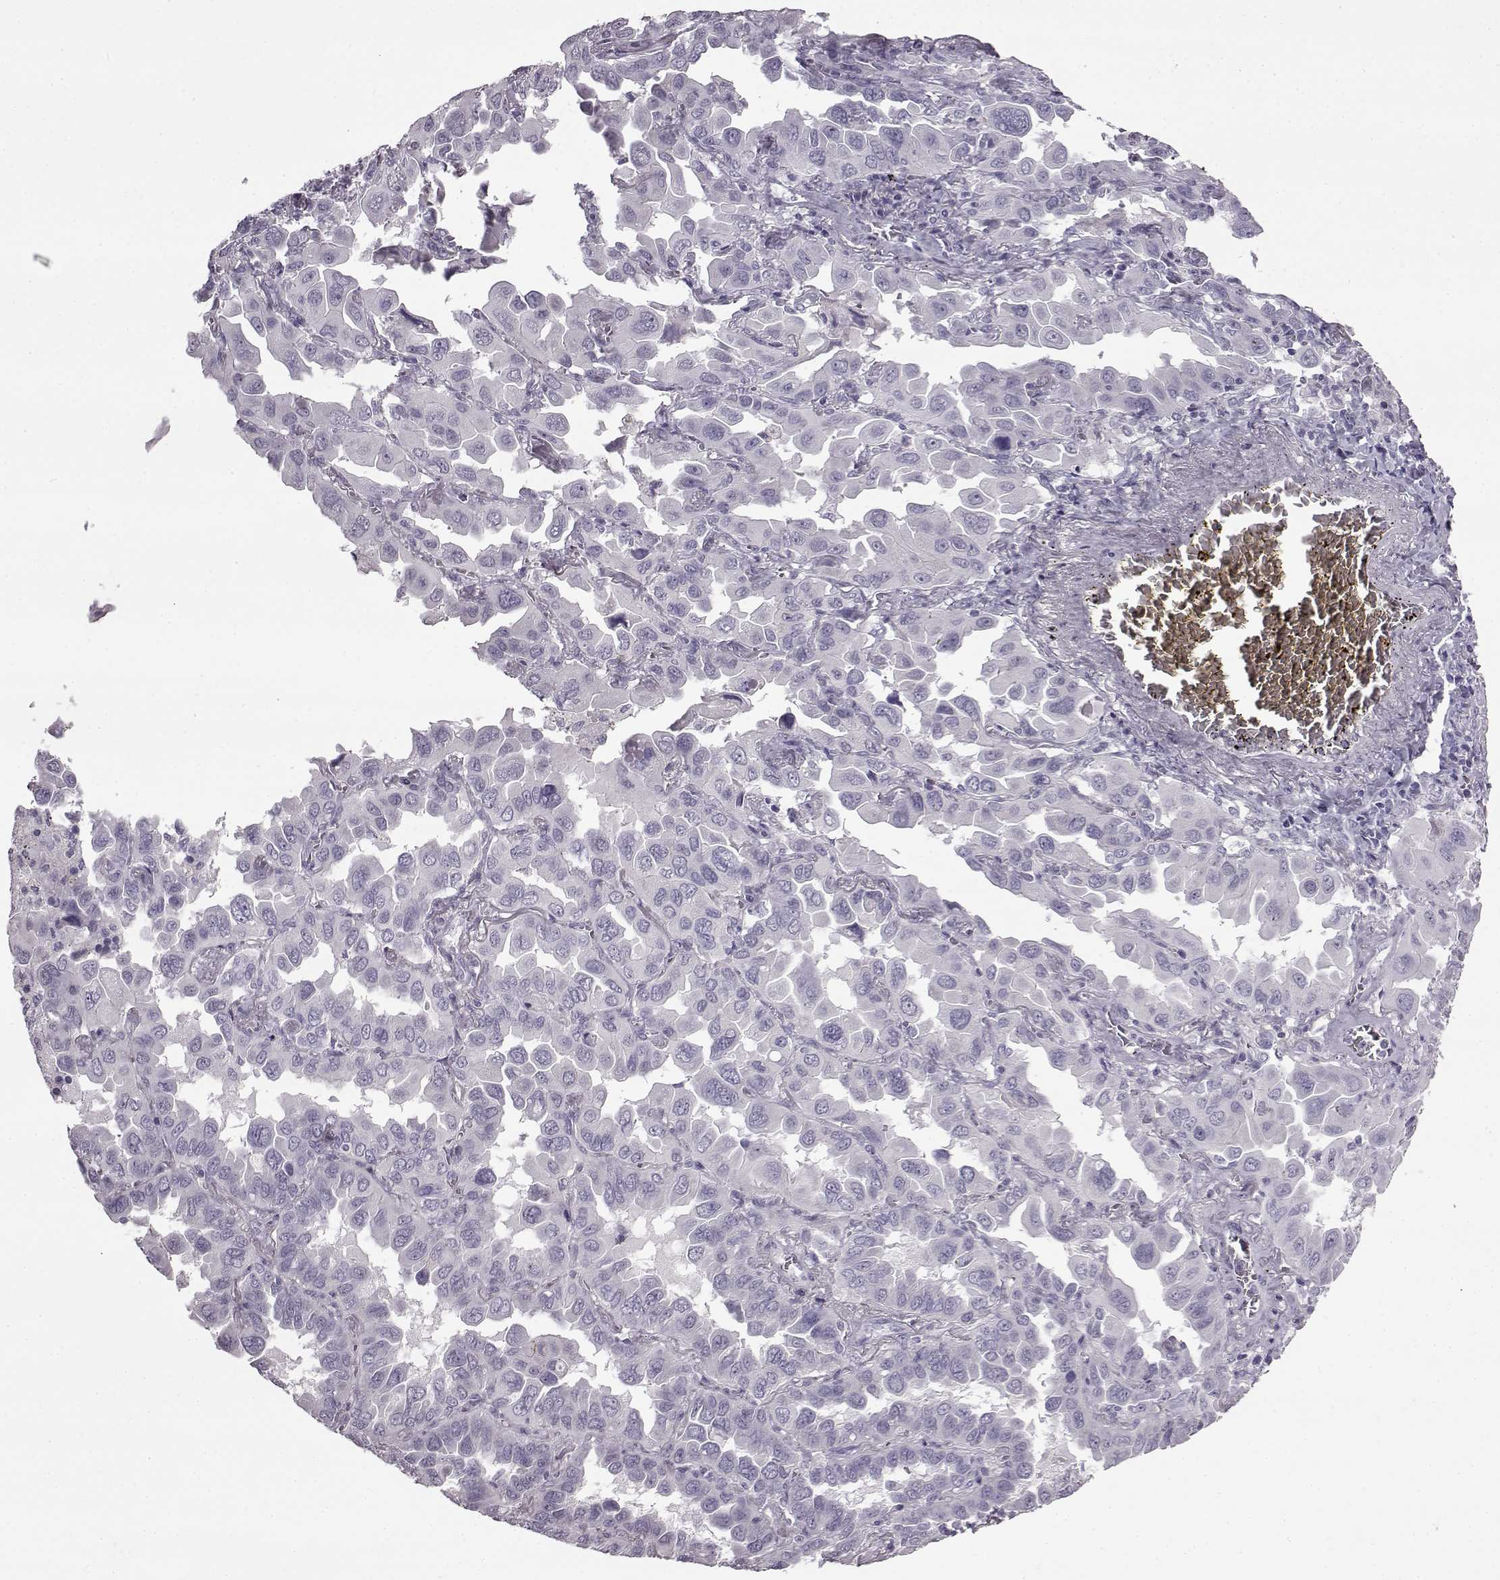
{"staining": {"intensity": "negative", "quantity": "none", "location": "none"}, "tissue": "lung cancer", "cell_type": "Tumor cells", "image_type": "cancer", "snomed": [{"axis": "morphology", "description": "Adenocarcinoma, NOS"}, {"axis": "topography", "description": "Lung"}], "caption": "DAB (3,3'-diaminobenzidine) immunohistochemical staining of human lung cancer reveals no significant expression in tumor cells. Nuclei are stained in blue.", "gene": "SLC28A2", "patient": {"sex": "male", "age": 64}}